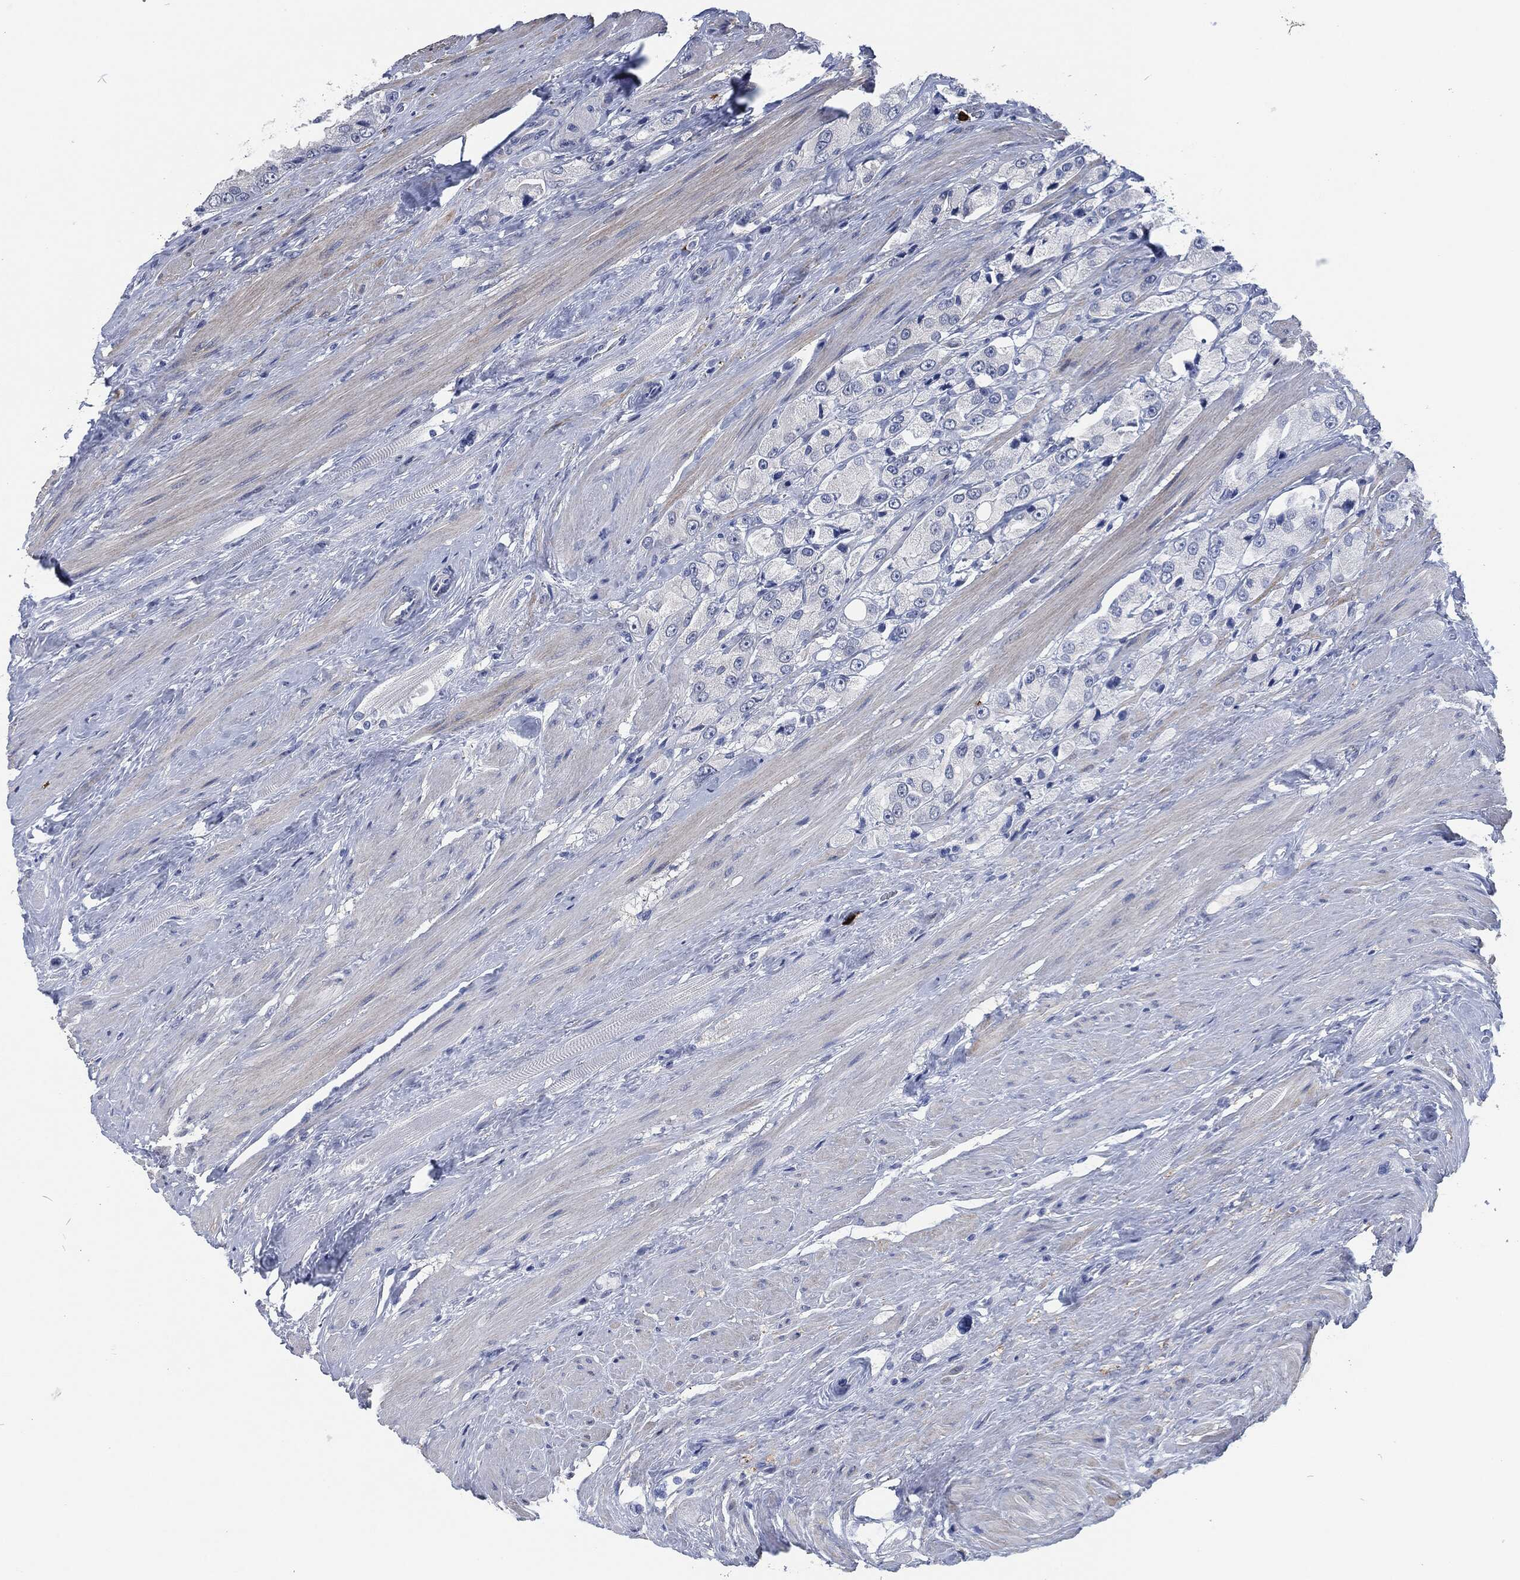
{"staining": {"intensity": "negative", "quantity": "none", "location": "none"}, "tissue": "prostate cancer", "cell_type": "Tumor cells", "image_type": "cancer", "snomed": [{"axis": "morphology", "description": "Adenocarcinoma, NOS"}, {"axis": "topography", "description": "Prostate and seminal vesicle, NOS"}, {"axis": "topography", "description": "Prostate"}], "caption": "DAB immunohistochemical staining of adenocarcinoma (prostate) reveals no significant positivity in tumor cells. (DAB (3,3'-diaminobenzidine) immunohistochemistry, high magnification).", "gene": "MPO", "patient": {"sex": "male", "age": 64}}